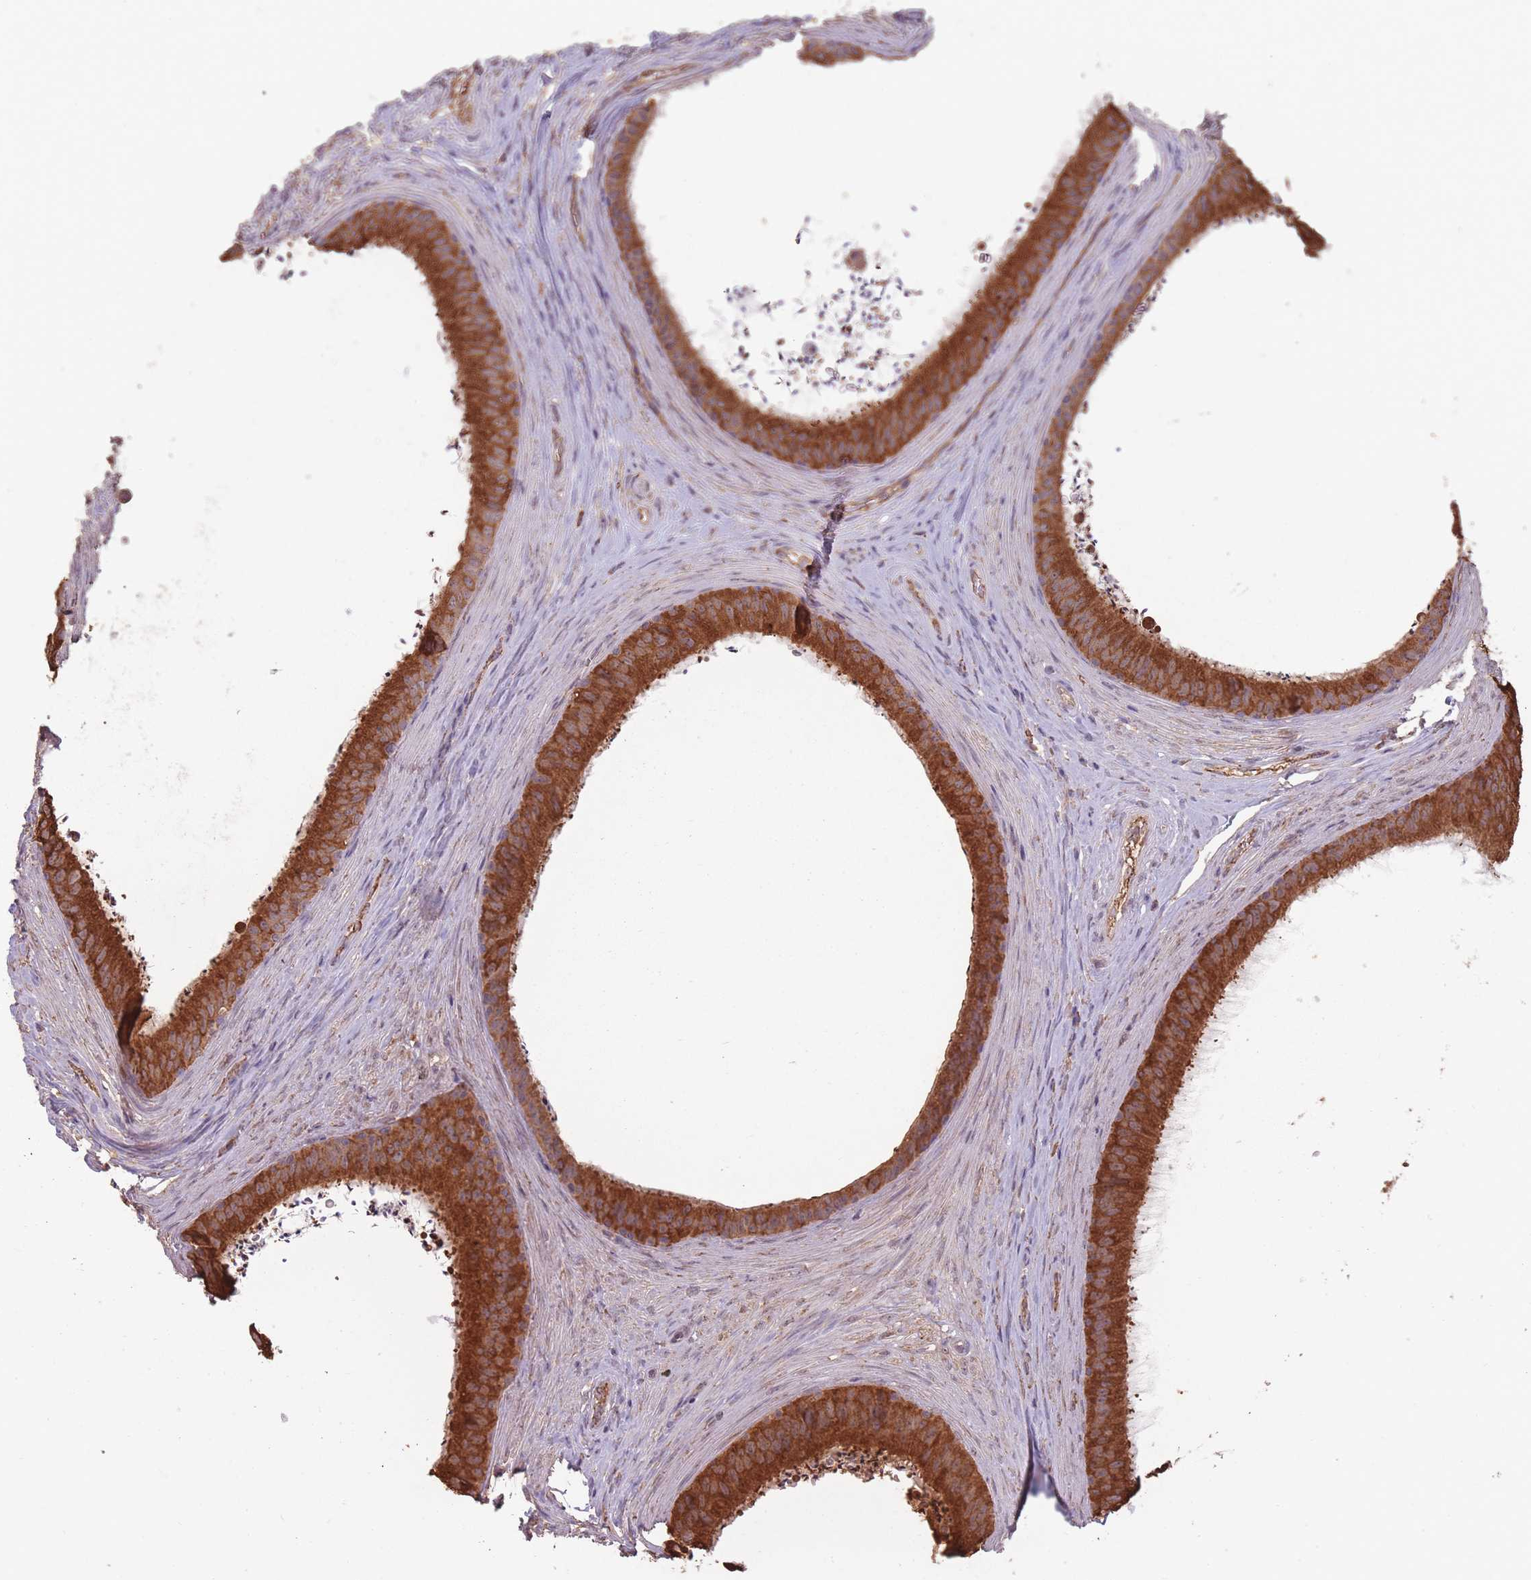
{"staining": {"intensity": "strong", "quantity": ">75%", "location": "cytoplasmic/membranous"}, "tissue": "epididymis", "cell_type": "Glandular cells", "image_type": "normal", "snomed": [{"axis": "morphology", "description": "Normal tissue, NOS"}, {"axis": "topography", "description": "Testis"}, {"axis": "topography", "description": "Epididymis"}], "caption": "IHC of benign epididymis demonstrates high levels of strong cytoplasmic/membranous staining in approximately >75% of glandular cells. The staining was performed using DAB (3,3'-diaminobenzidine) to visualize the protein expression in brown, while the nuclei were stained in blue with hematoxylin (Magnification: 20x).", "gene": "SANBR", "patient": {"sex": "male", "age": 41}}